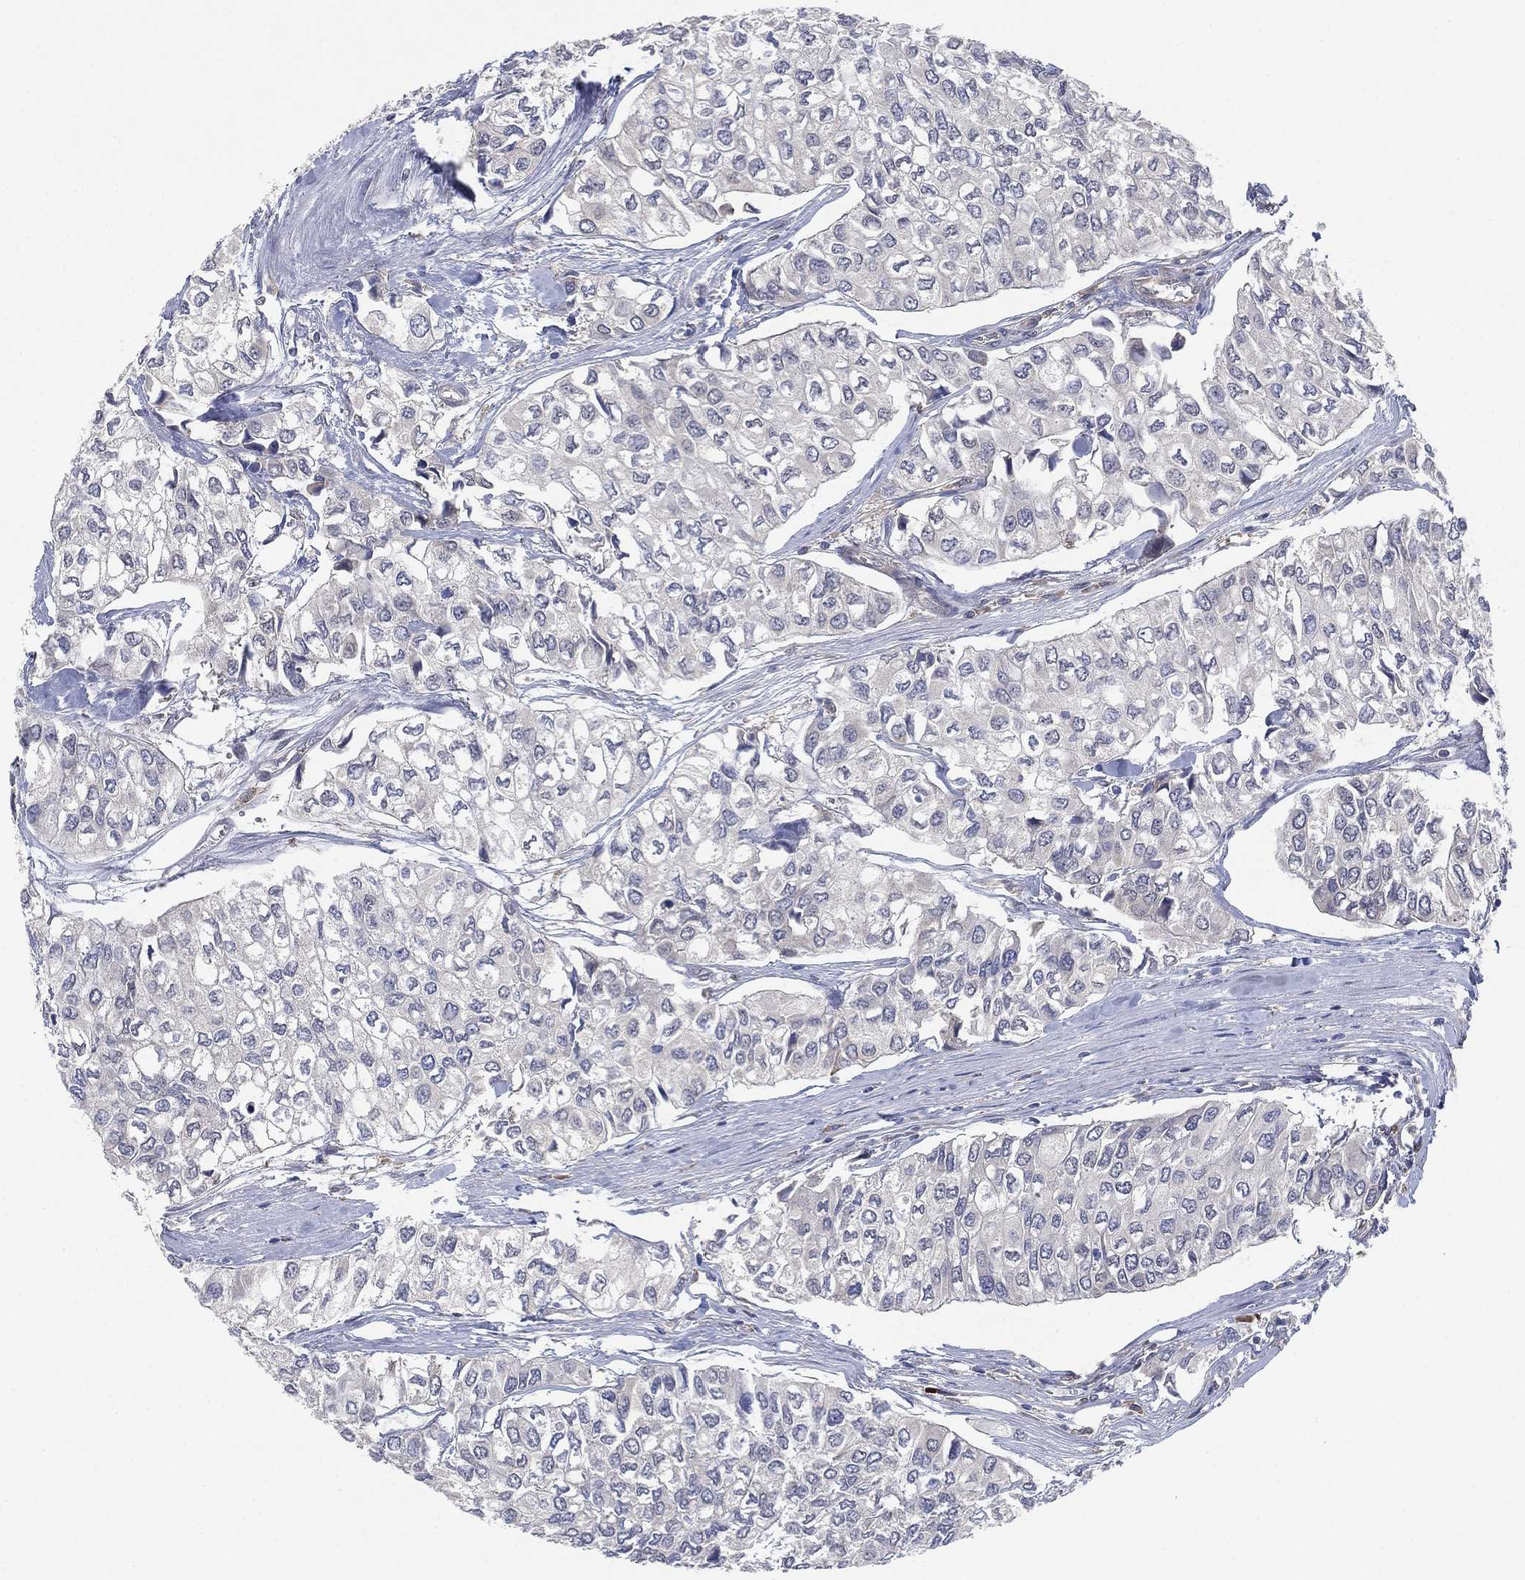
{"staining": {"intensity": "negative", "quantity": "none", "location": "none"}, "tissue": "urothelial cancer", "cell_type": "Tumor cells", "image_type": "cancer", "snomed": [{"axis": "morphology", "description": "Urothelial carcinoma, High grade"}, {"axis": "topography", "description": "Urinary bladder"}], "caption": "Human urothelial carcinoma (high-grade) stained for a protein using IHC demonstrates no positivity in tumor cells.", "gene": "FES", "patient": {"sex": "male", "age": 73}}